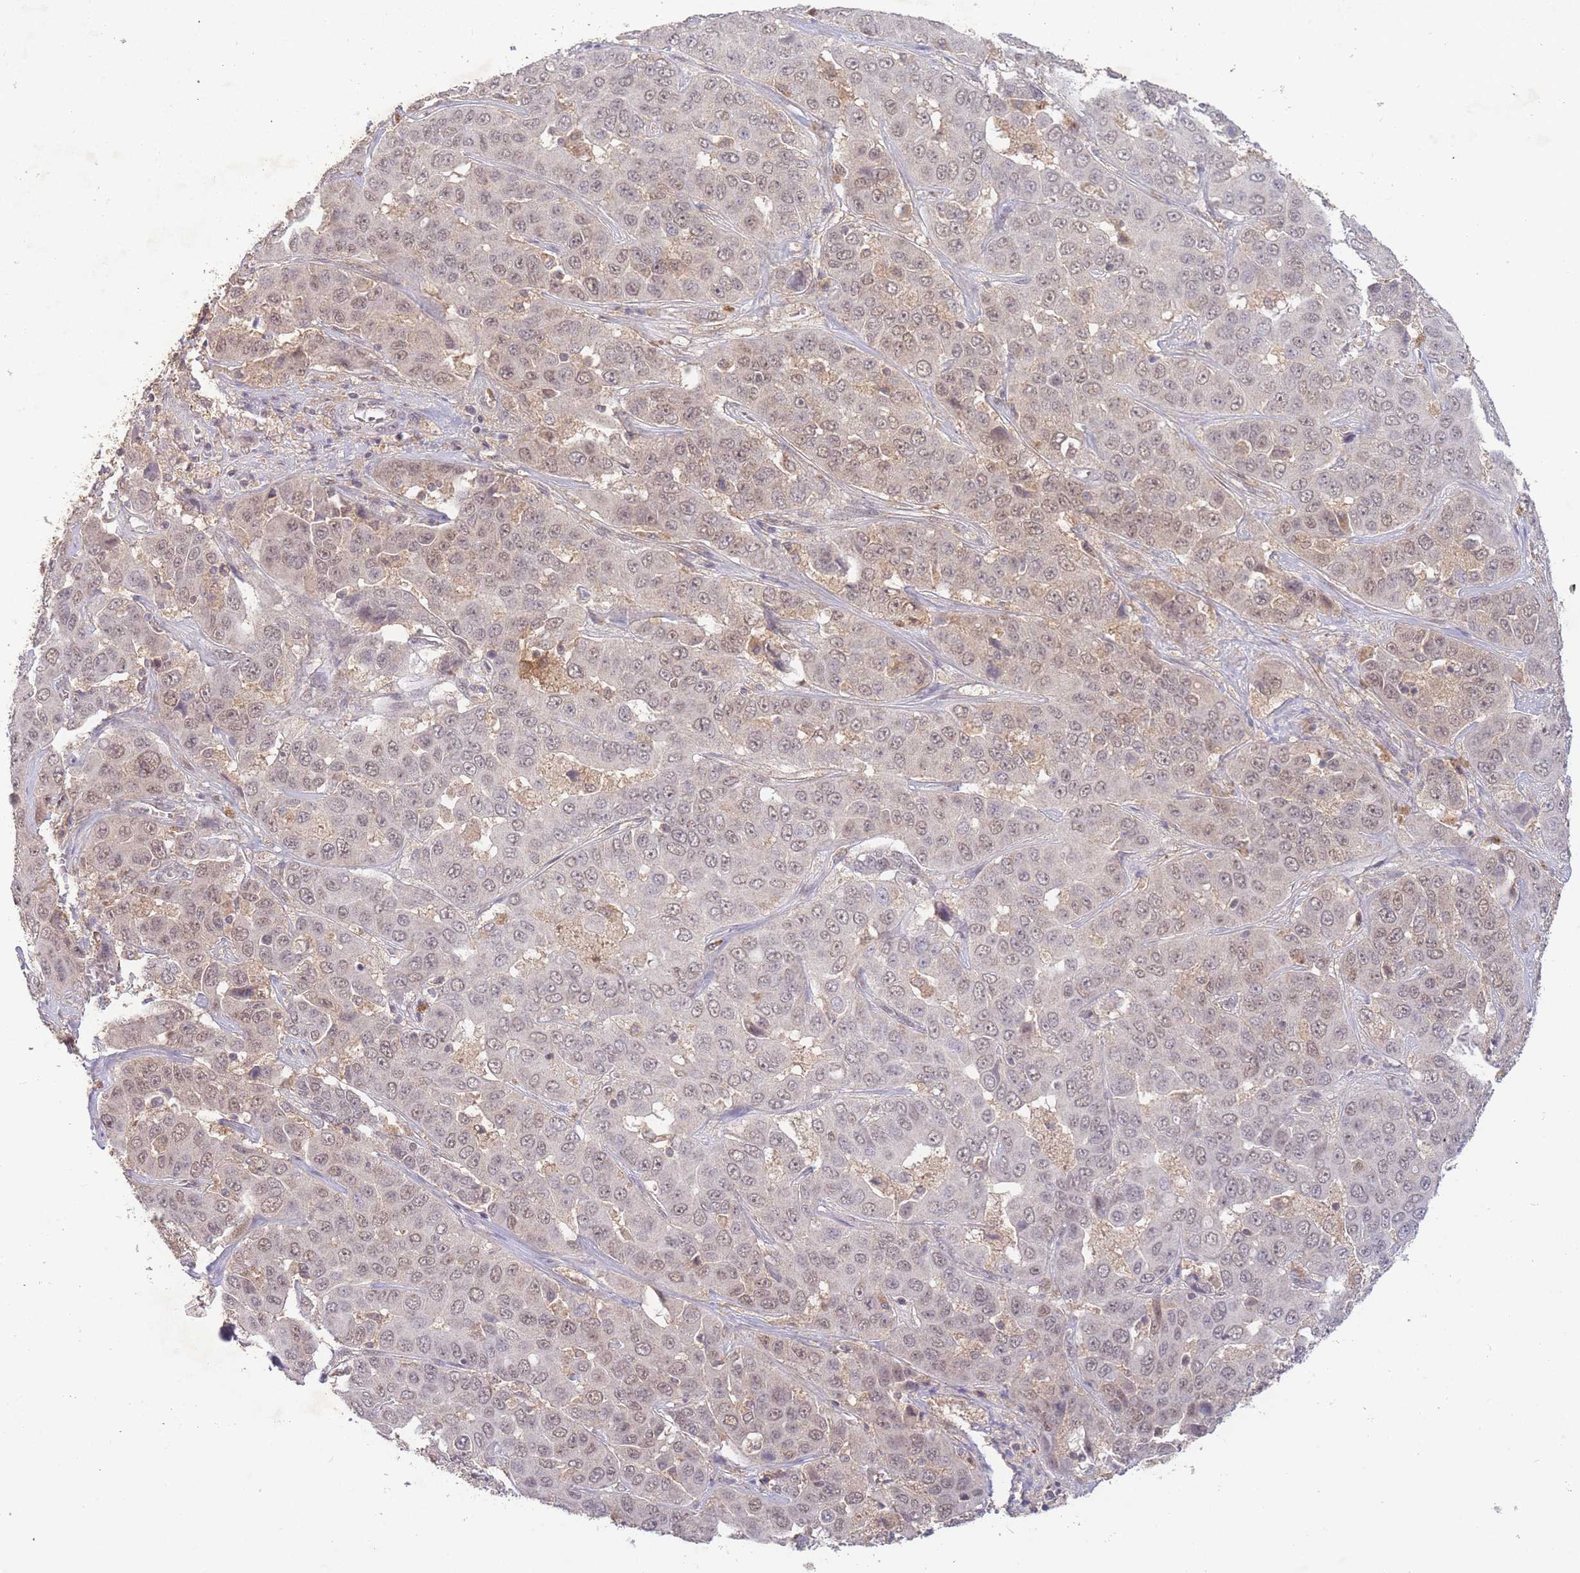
{"staining": {"intensity": "weak", "quantity": ">75%", "location": "nuclear"}, "tissue": "liver cancer", "cell_type": "Tumor cells", "image_type": "cancer", "snomed": [{"axis": "morphology", "description": "Cholangiocarcinoma"}, {"axis": "topography", "description": "Liver"}], "caption": "Immunohistochemical staining of cholangiocarcinoma (liver) demonstrates weak nuclear protein staining in about >75% of tumor cells. The staining was performed using DAB (3,3'-diaminobenzidine), with brown indicating positive protein expression. Nuclei are stained blue with hematoxylin.", "gene": "RNF144B", "patient": {"sex": "female", "age": 52}}